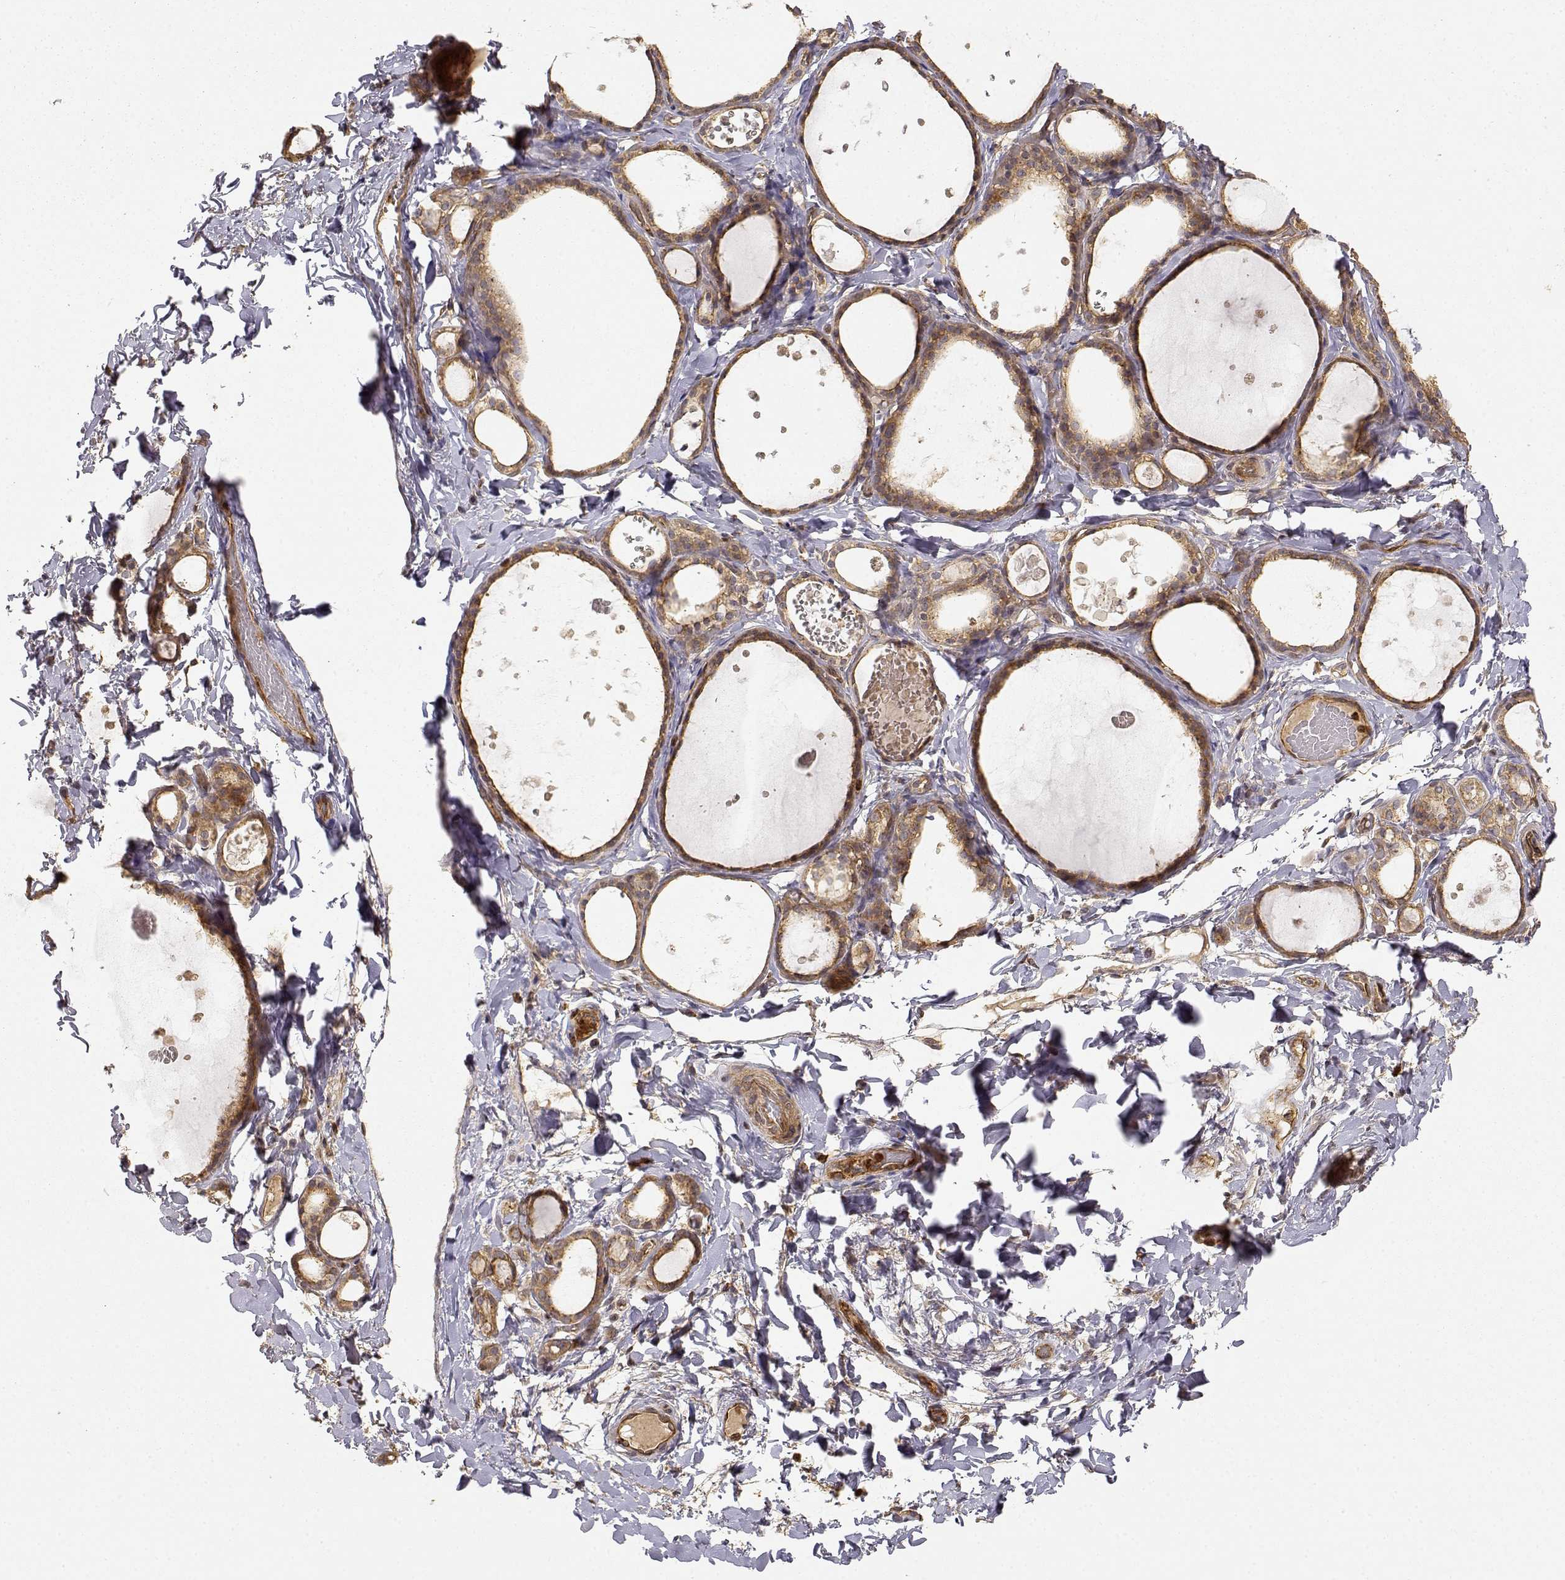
{"staining": {"intensity": "moderate", "quantity": ">75%", "location": "cytoplasmic/membranous"}, "tissue": "thyroid gland", "cell_type": "Glandular cells", "image_type": "normal", "snomed": [{"axis": "morphology", "description": "Normal tissue, NOS"}, {"axis": "topography", "description": "Thyroid gland"}], "caption": "Immunohistochemistry (IHC) (DAB) staining of benign human thyroid gland demonstrates moderate cytoplasmic/membranous protein positivity in about >75% of glandular cells. The protein of interest is shown in brown color, while the nuclei are stained blue.", "gene": "CDK5RAP2", "patient": {"sex": "female", "age": 56}}